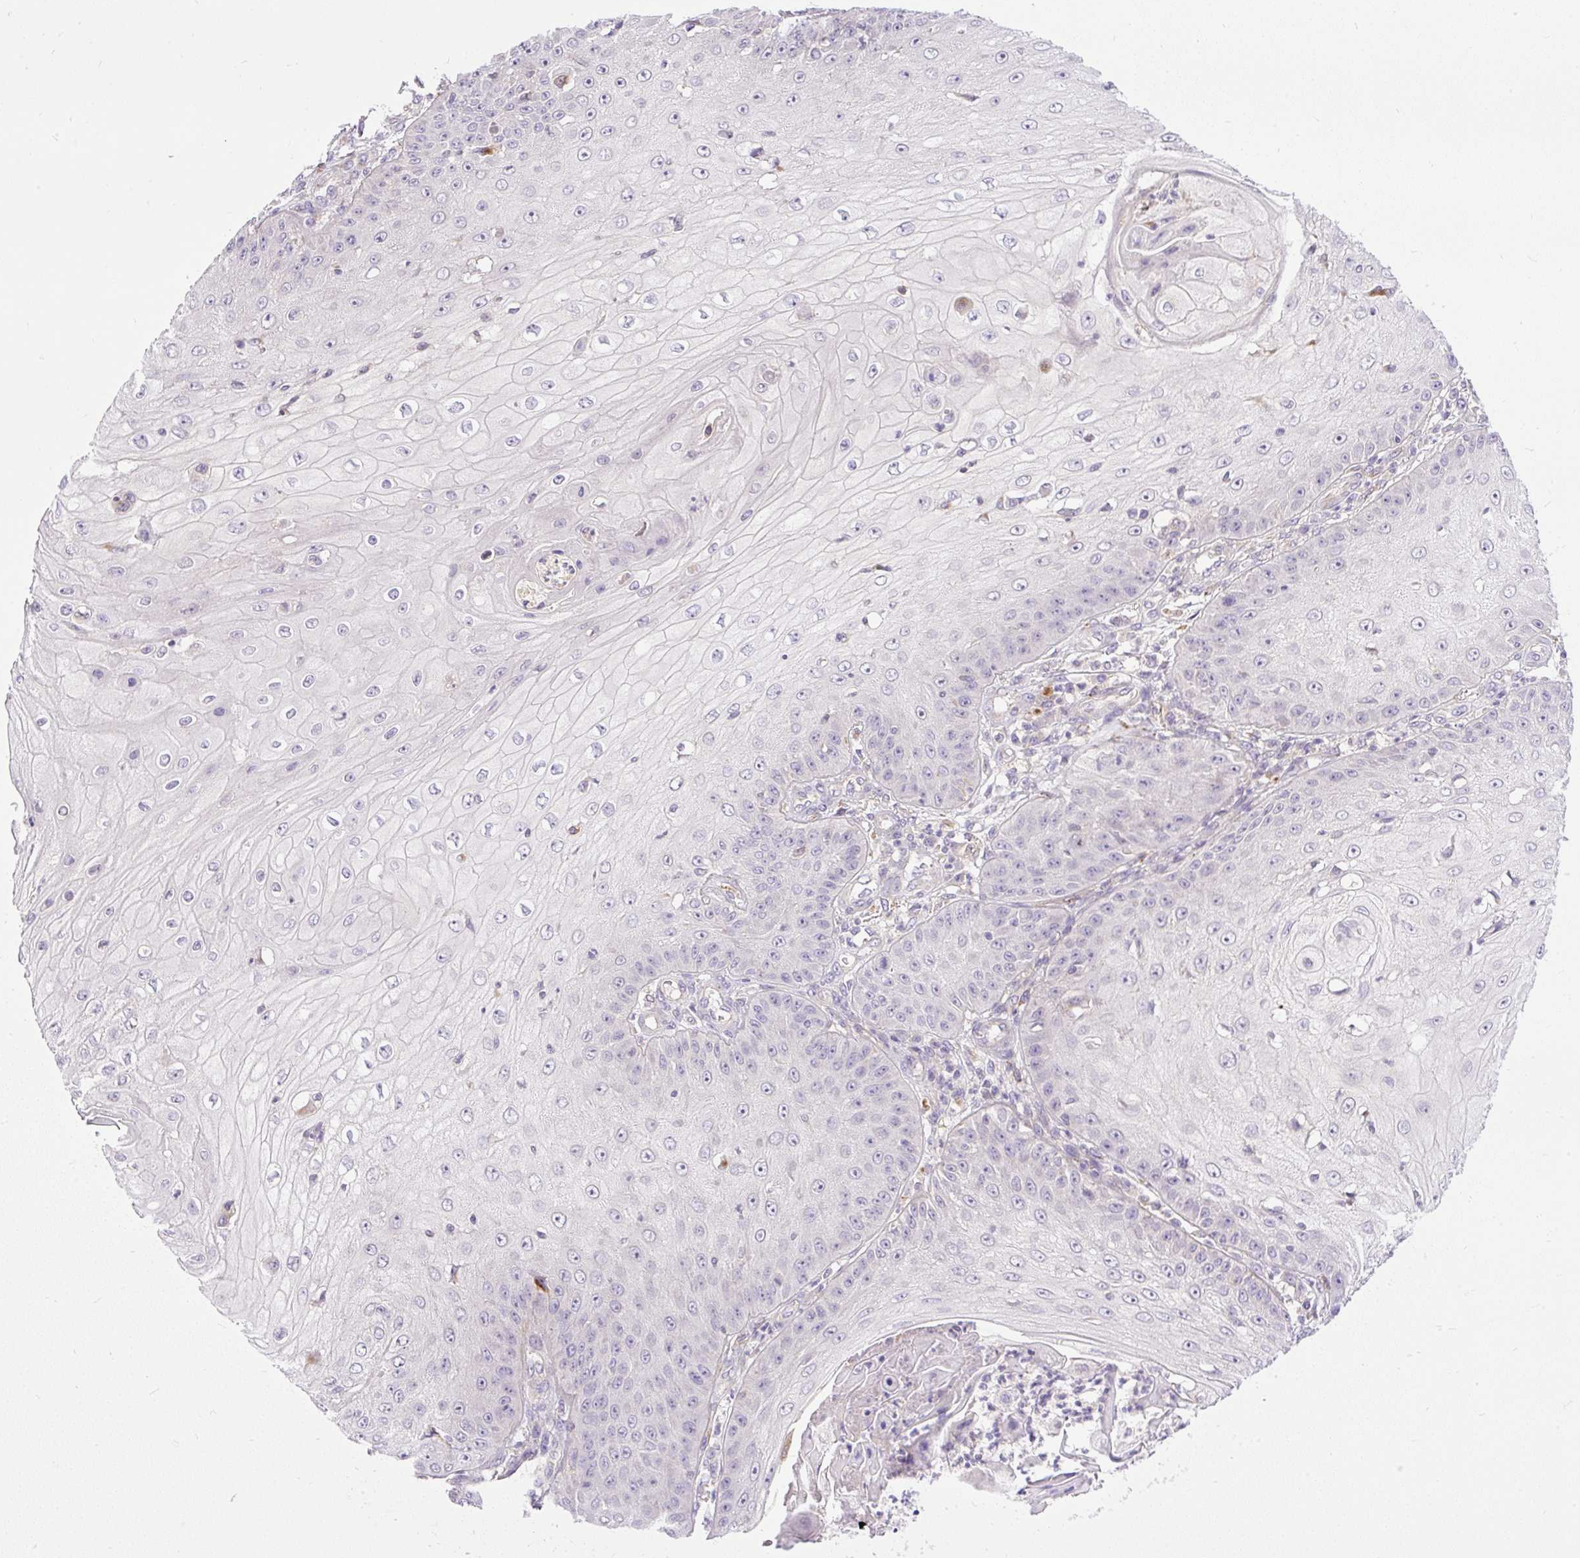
{"staining": {"intensity": "negative", "quantity": "none", "location": "none"}, "tissue": "skin cancer", "cell_type": "Tumor cells", "image_type": "cancer", "snomed": [{"axis": "morphology", "description": "Squamous cell carcinoma, NOS"}, {"axis": "topography", "description": "Skin"}], "caption": "IHC histopathology image of skin squamous cell carcinoma stained for a protein (brown), which displays no positivity in tumor cells.", "gene": "HEXB", "patient": {"sex": "male", "age": 70}}